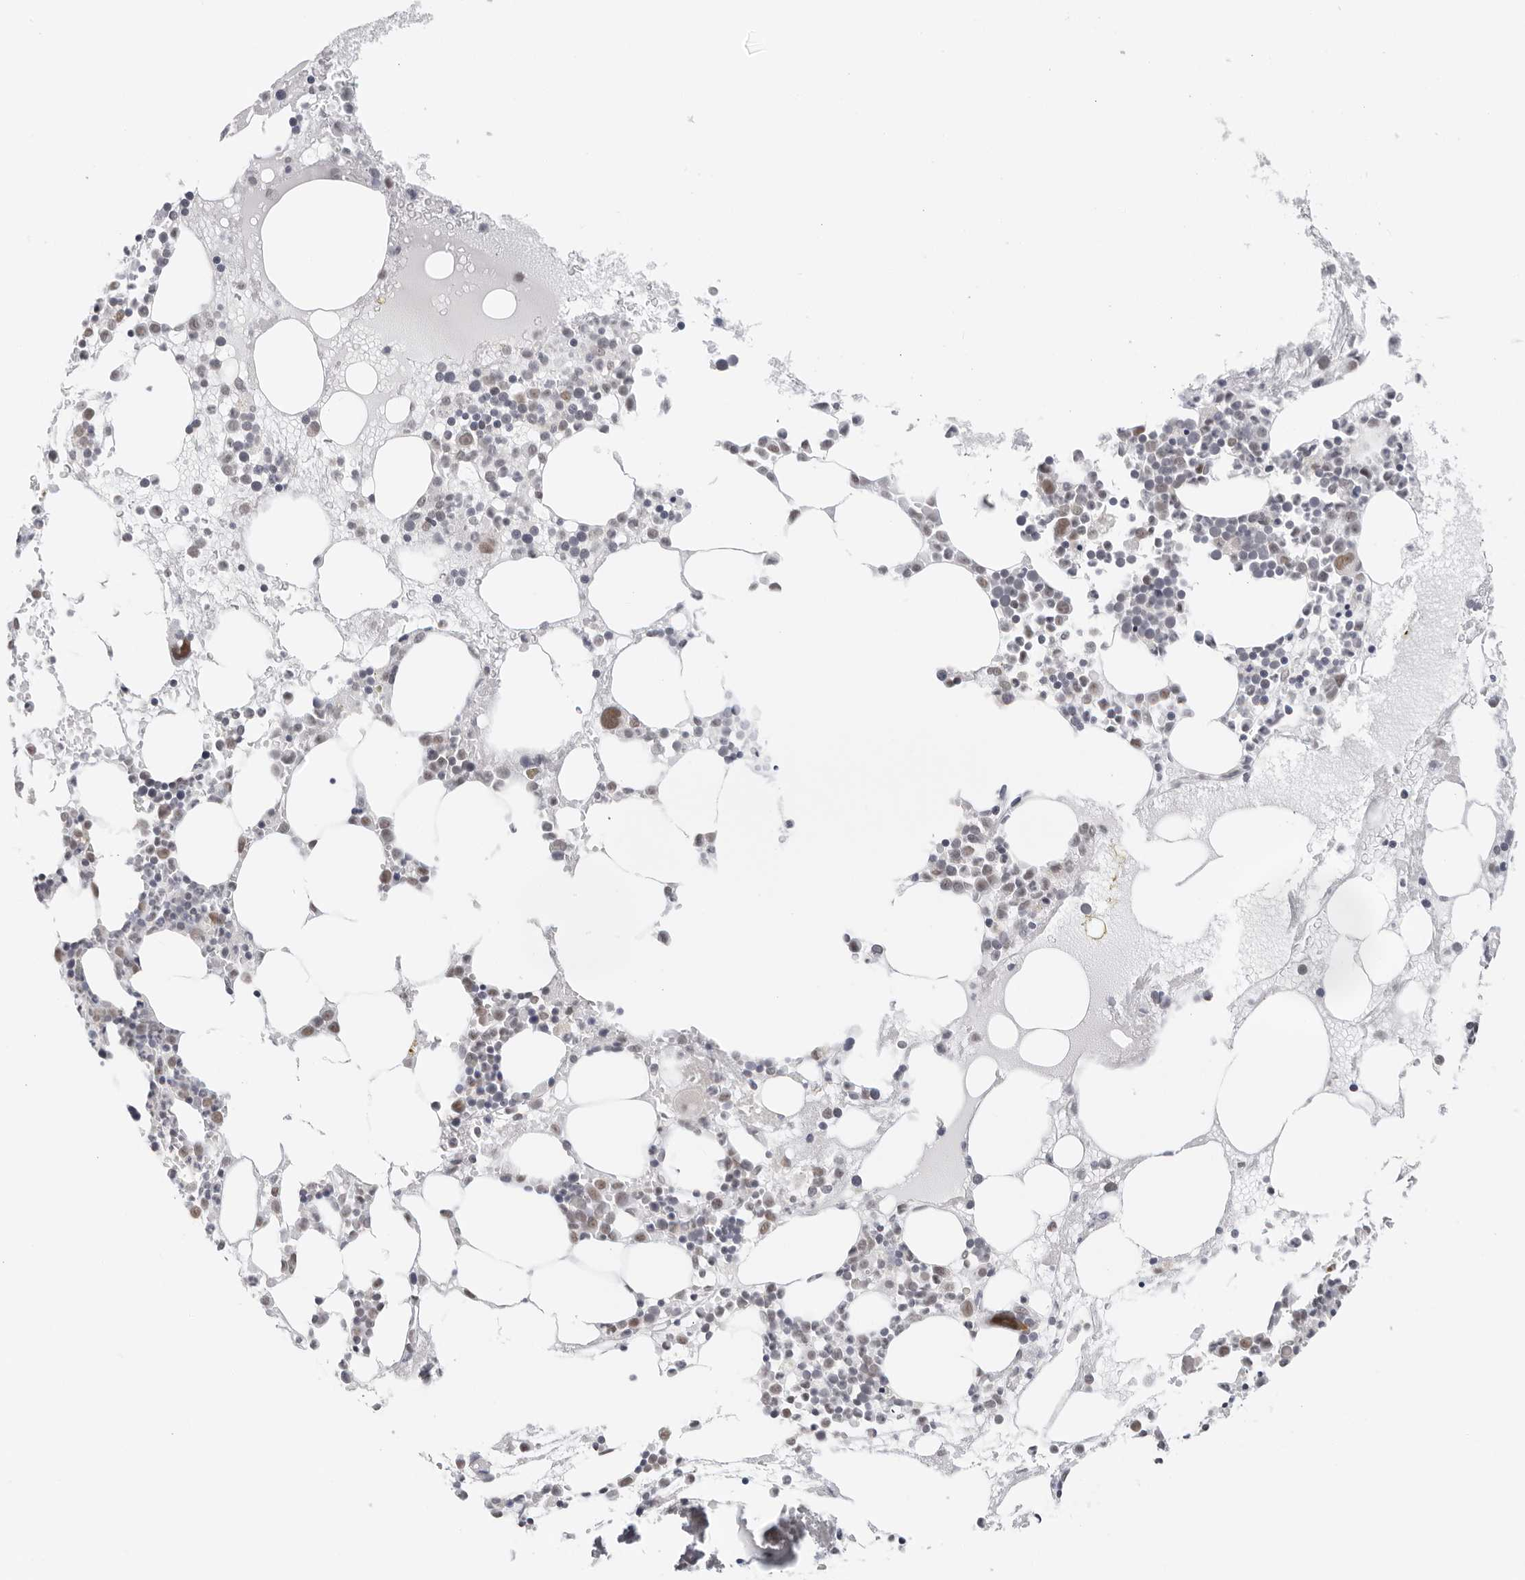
{"staining": {"intensity": "weak", "quantity": "25%-75%", "location": "nuclear"}, "tissue": "bone marrow", "cell_type": "Hematopoietic cells", "image_type": "normal", "snomed": [{"axis": "morphology", "description": "Normal tissue, NOS"}, {"axis": "topography", "description": "Bone marrow"}], "caption": "Protein staining by immunohistochemistry demonstrates weak nuclear positivity in about 25%-75% of hematopoietic cells in unremarkable bone marrow.", "gene": "FOXK2", "patient": {"sex": "female", "age": 52}}